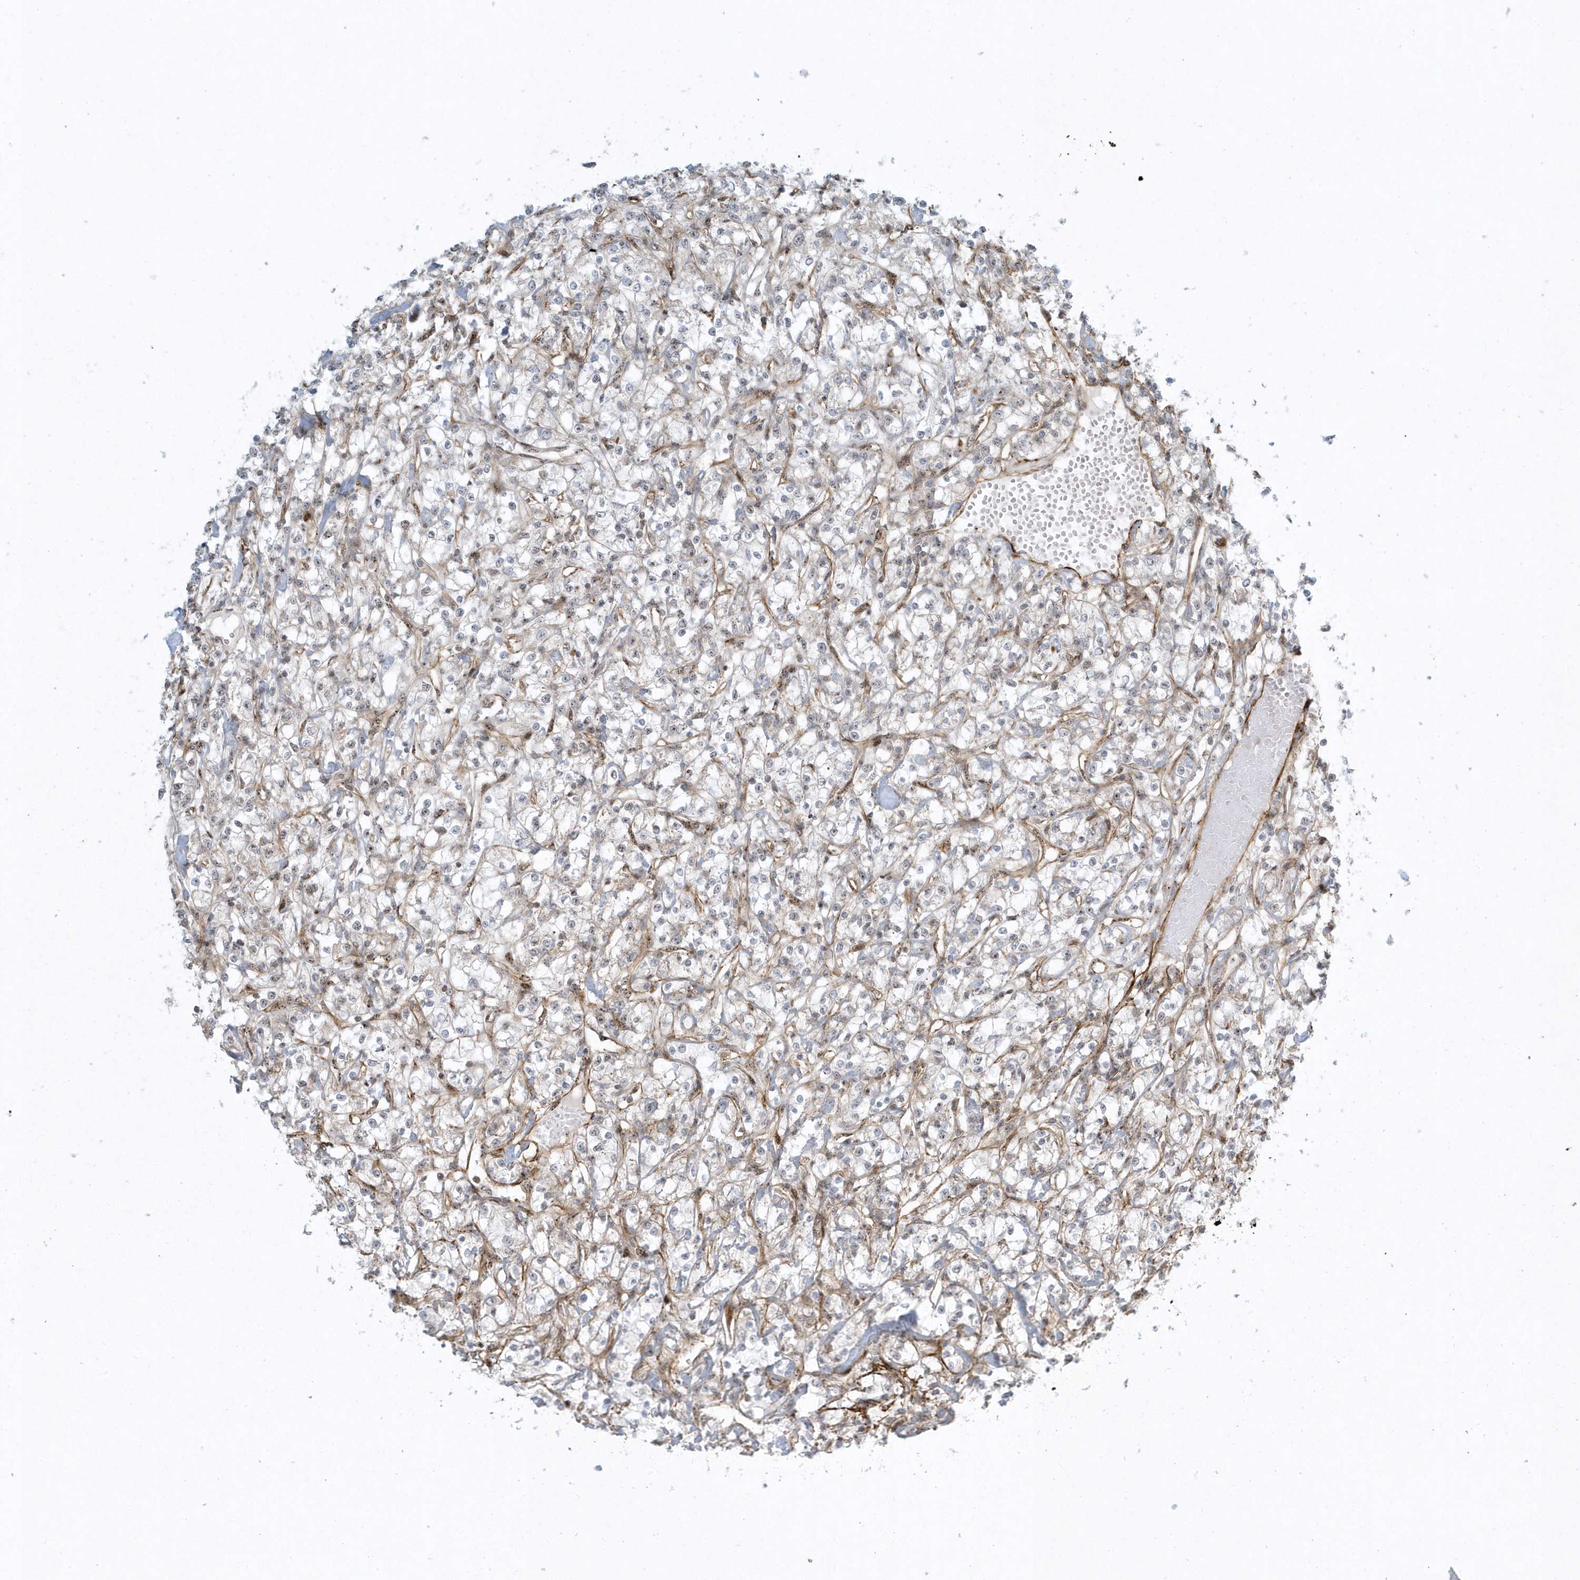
{"staining": {"intensity": "weak", "quantity": "<25%", "location": "cytoplasmic/membranous"}, "tissue": "renal cancer", "cell_type": "Tumor cells", "image_type": "cancer", "snomed": [{"axis": "morphology", "description": "Adenocarcinoma, NOS"}, {"axis": "topography", "description": "Kidney"}], "caption": "Immunohistochemistry (IHC) image of neoplastic tissue: human renal cancer (adenocarcinoma) stained with DAB shows no significant protein staining in tumor cells.", "gene": "MASP2", "patient": {"sex": "female", "age": 59}}